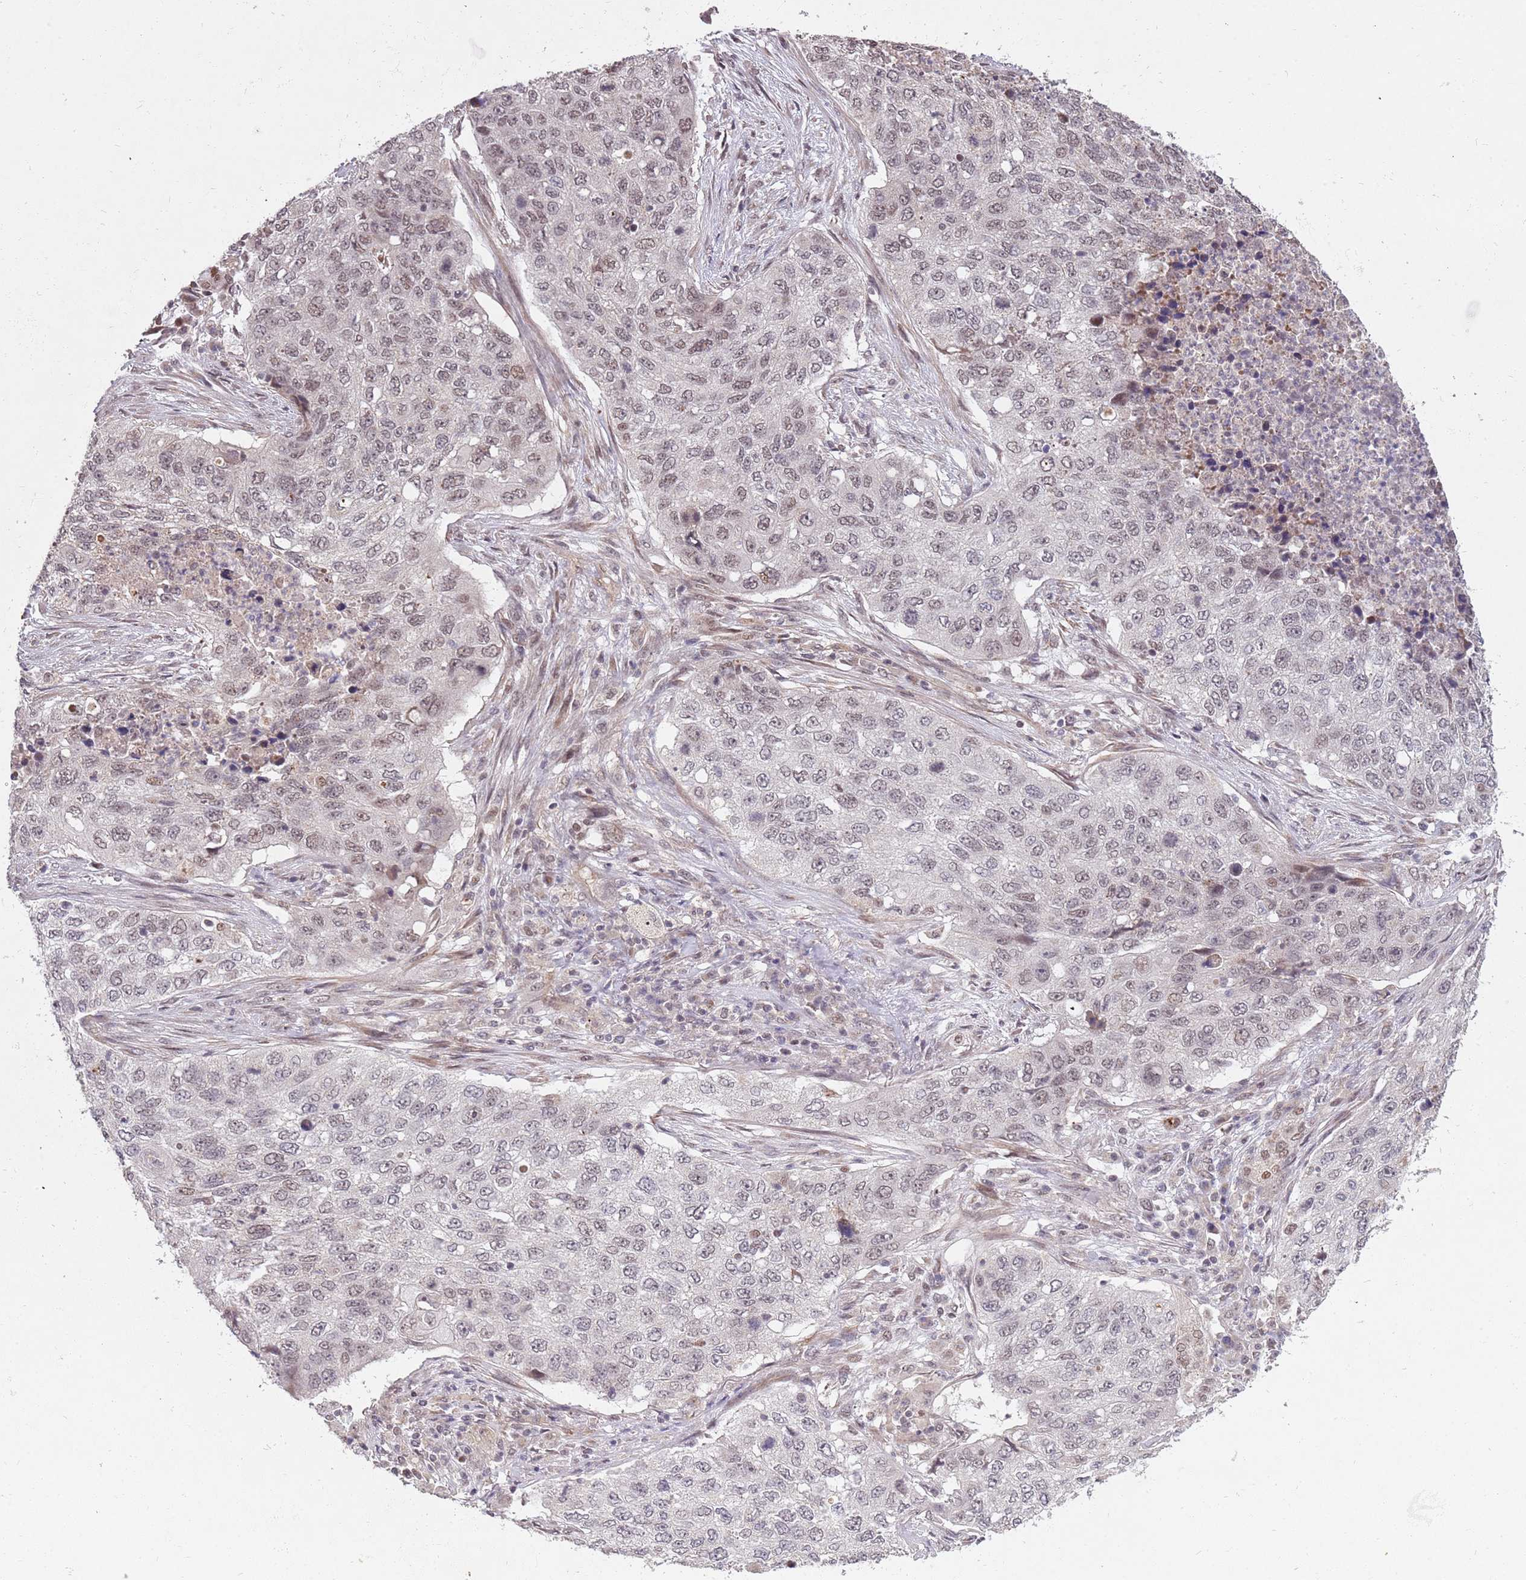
{"staining": {"intensity": "weak", "quantity": ">75%", "location": "nuclear"}, "tissue": "lung cancer", "cell_type": "Tumor cells", "image_type": "cancer", "snomed": [{"axis": "morphology", "description": "Squamous cell carcinoma, NOS"}, {"axis": "topography", "description": "Lung"}], "caption": "The image reveals immunohistochemical staining of squamous cell carcinoma (lung). There is weak nuclear expression is present in approximately >75% of tumor cells.", "gene": "SUDS3", "patient": {"sex": "female", "age": 63}}